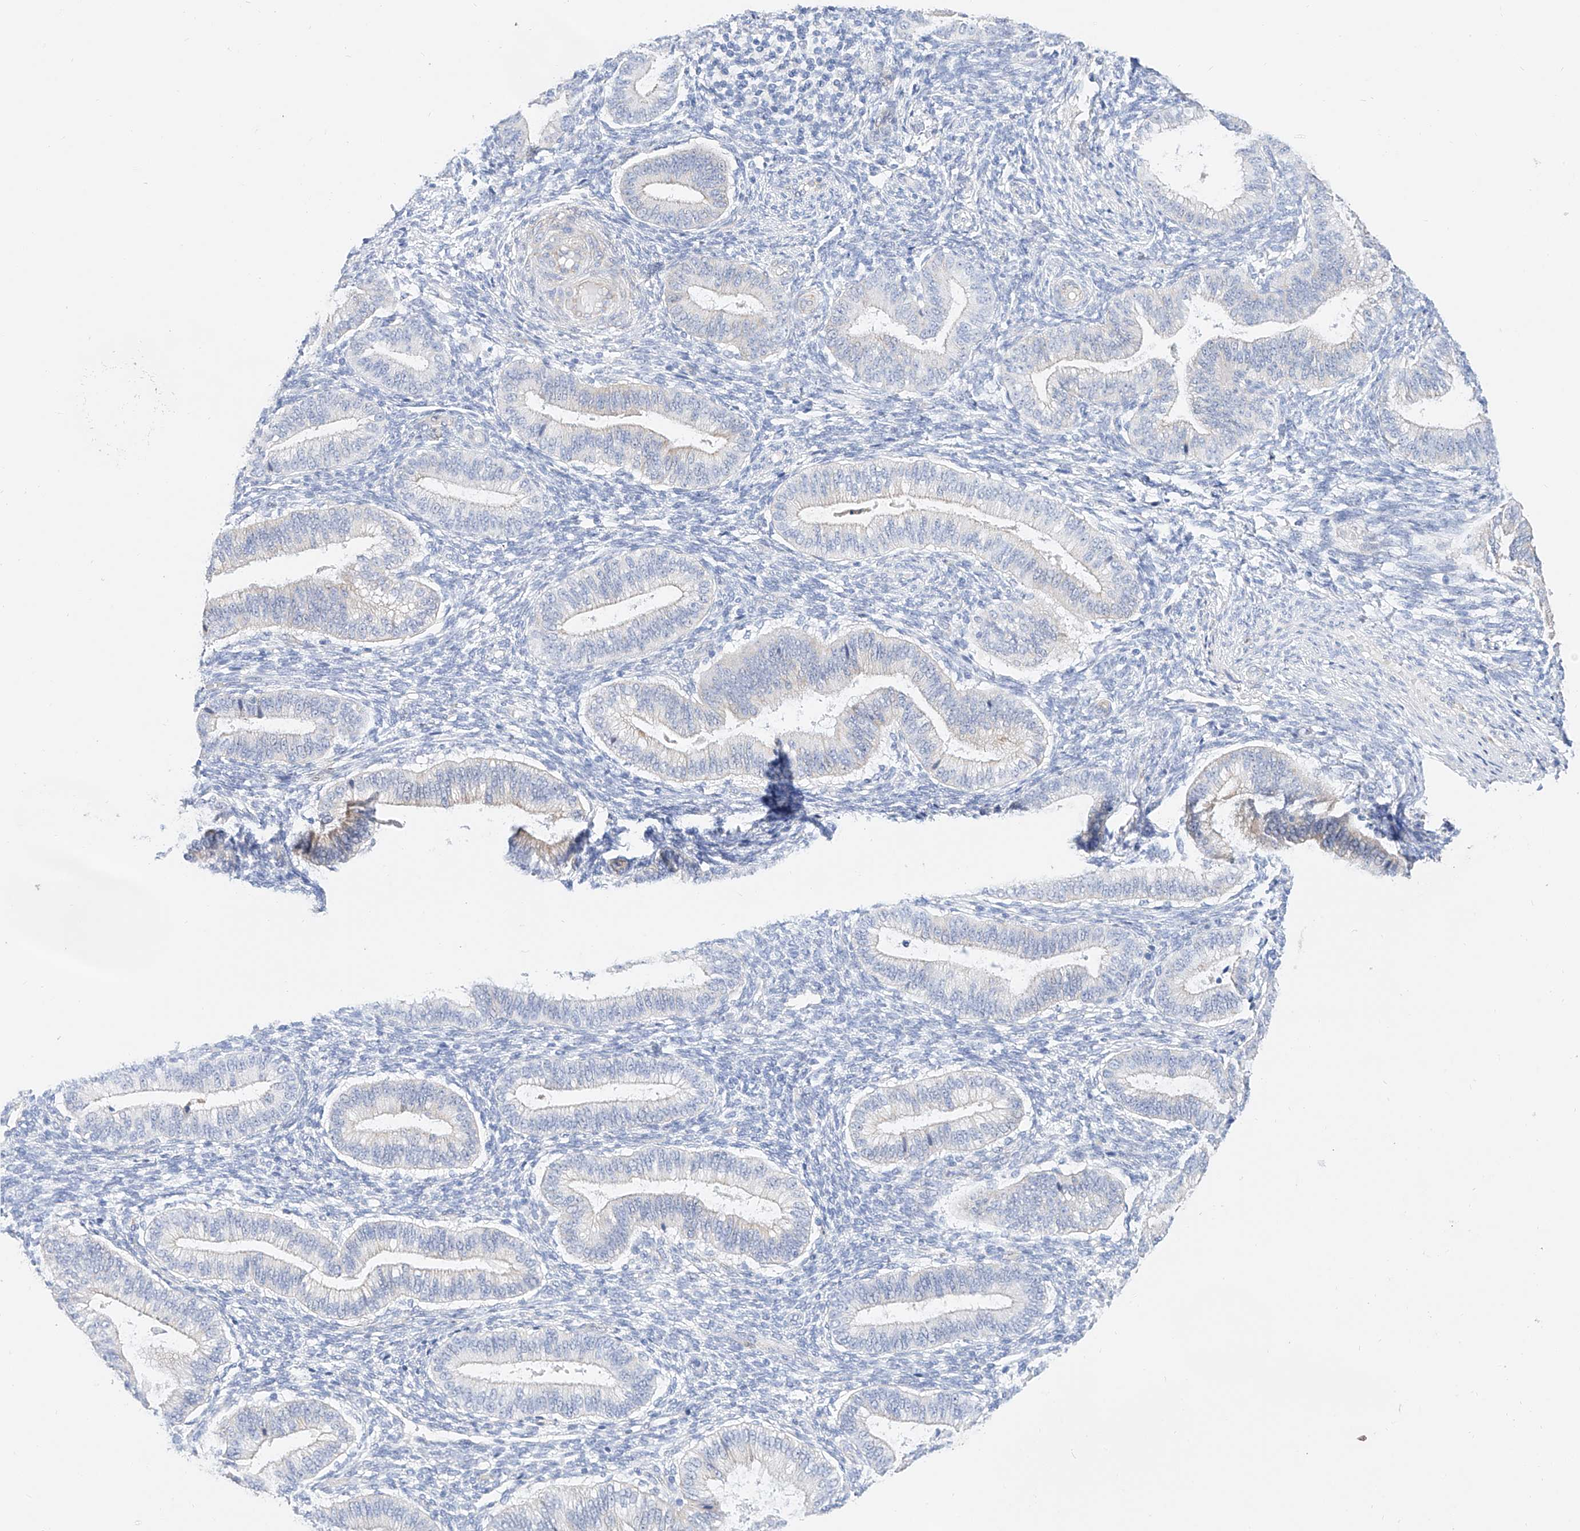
{"staining": {"intensity": "negative", "quantity": "none", "location": "none"}, "tissue": "endometrium", "cell_type": "Cells in endometrial stroma", "image_type": "normal", "snomed": [{"axis": "morphology", "description": "Normal tissue, NOS"}, {"axis": "topography", "description": "Endometrium"}], "caption": "Human endometrium stained for a protein using IHC shows no expression in cells in endometrial stroma.", "gene": "SBSPON", "patient": {"sex": "female", "age": 39}}